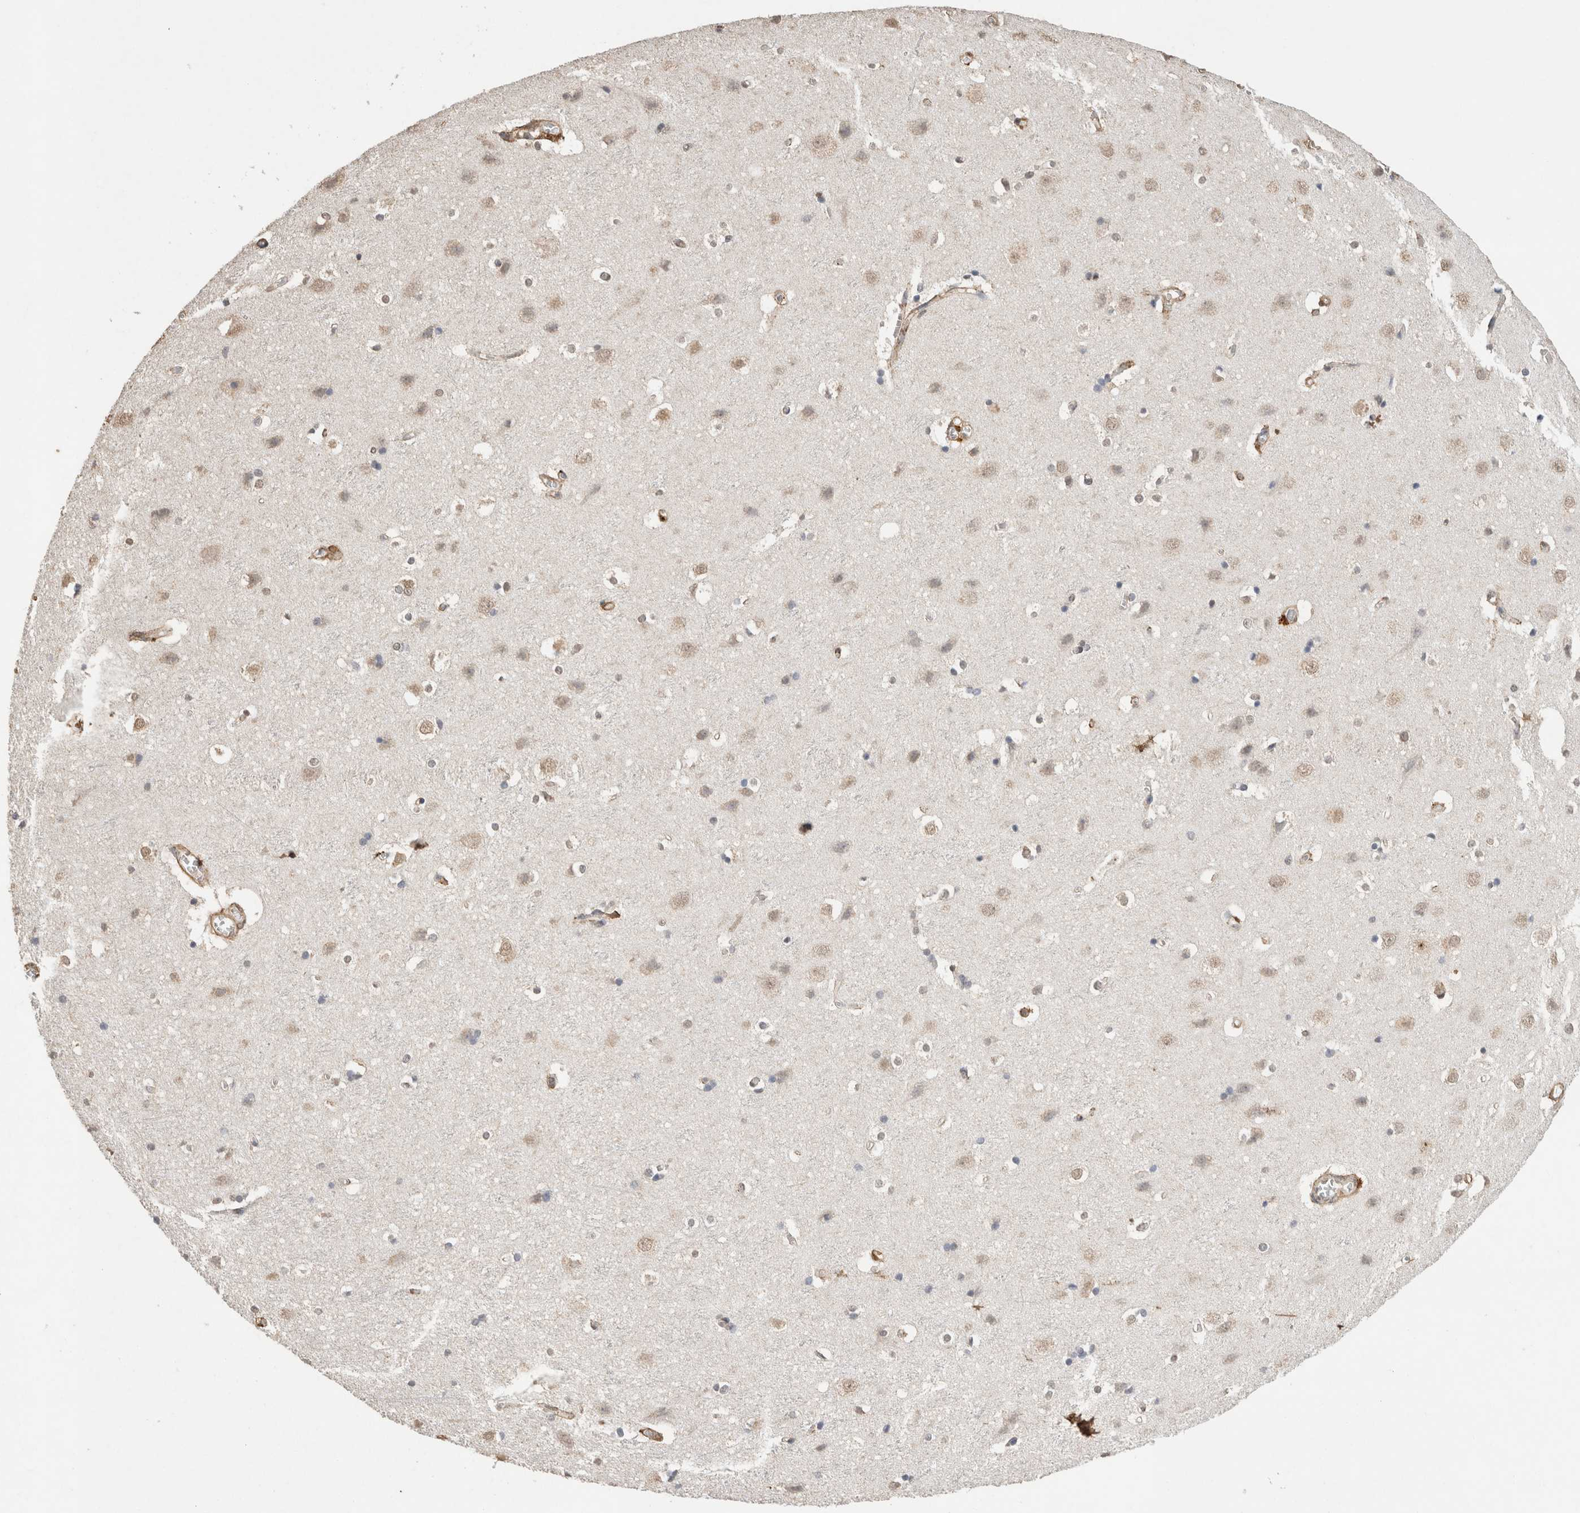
{"staining": {"intensity": "moderate", "quantity": "25%-75%", "location": "cytoplasmic/membranous"}, "tissue": "cerebral cortex", "cell_type": "Endothelial cells", "image_type": "normal", "snomed": [{"axis": "morphology", "description": "Normal tissue, NOS"}, {"axis": "topography", "description": "Cerebral cortex"}], "caption": "The photomicrograph demonstrates staining of normal cerebral cortex, revealing moderate cytoplasmic/membranous protein expression (brown color) within endothelial cells. (DAB (3,3'-diaminobenzidine) = brown stain, brightfield microscopy at high magnification).", "gene": "C1QTNF5", "patient": {"sex": "male", "age": 54}}